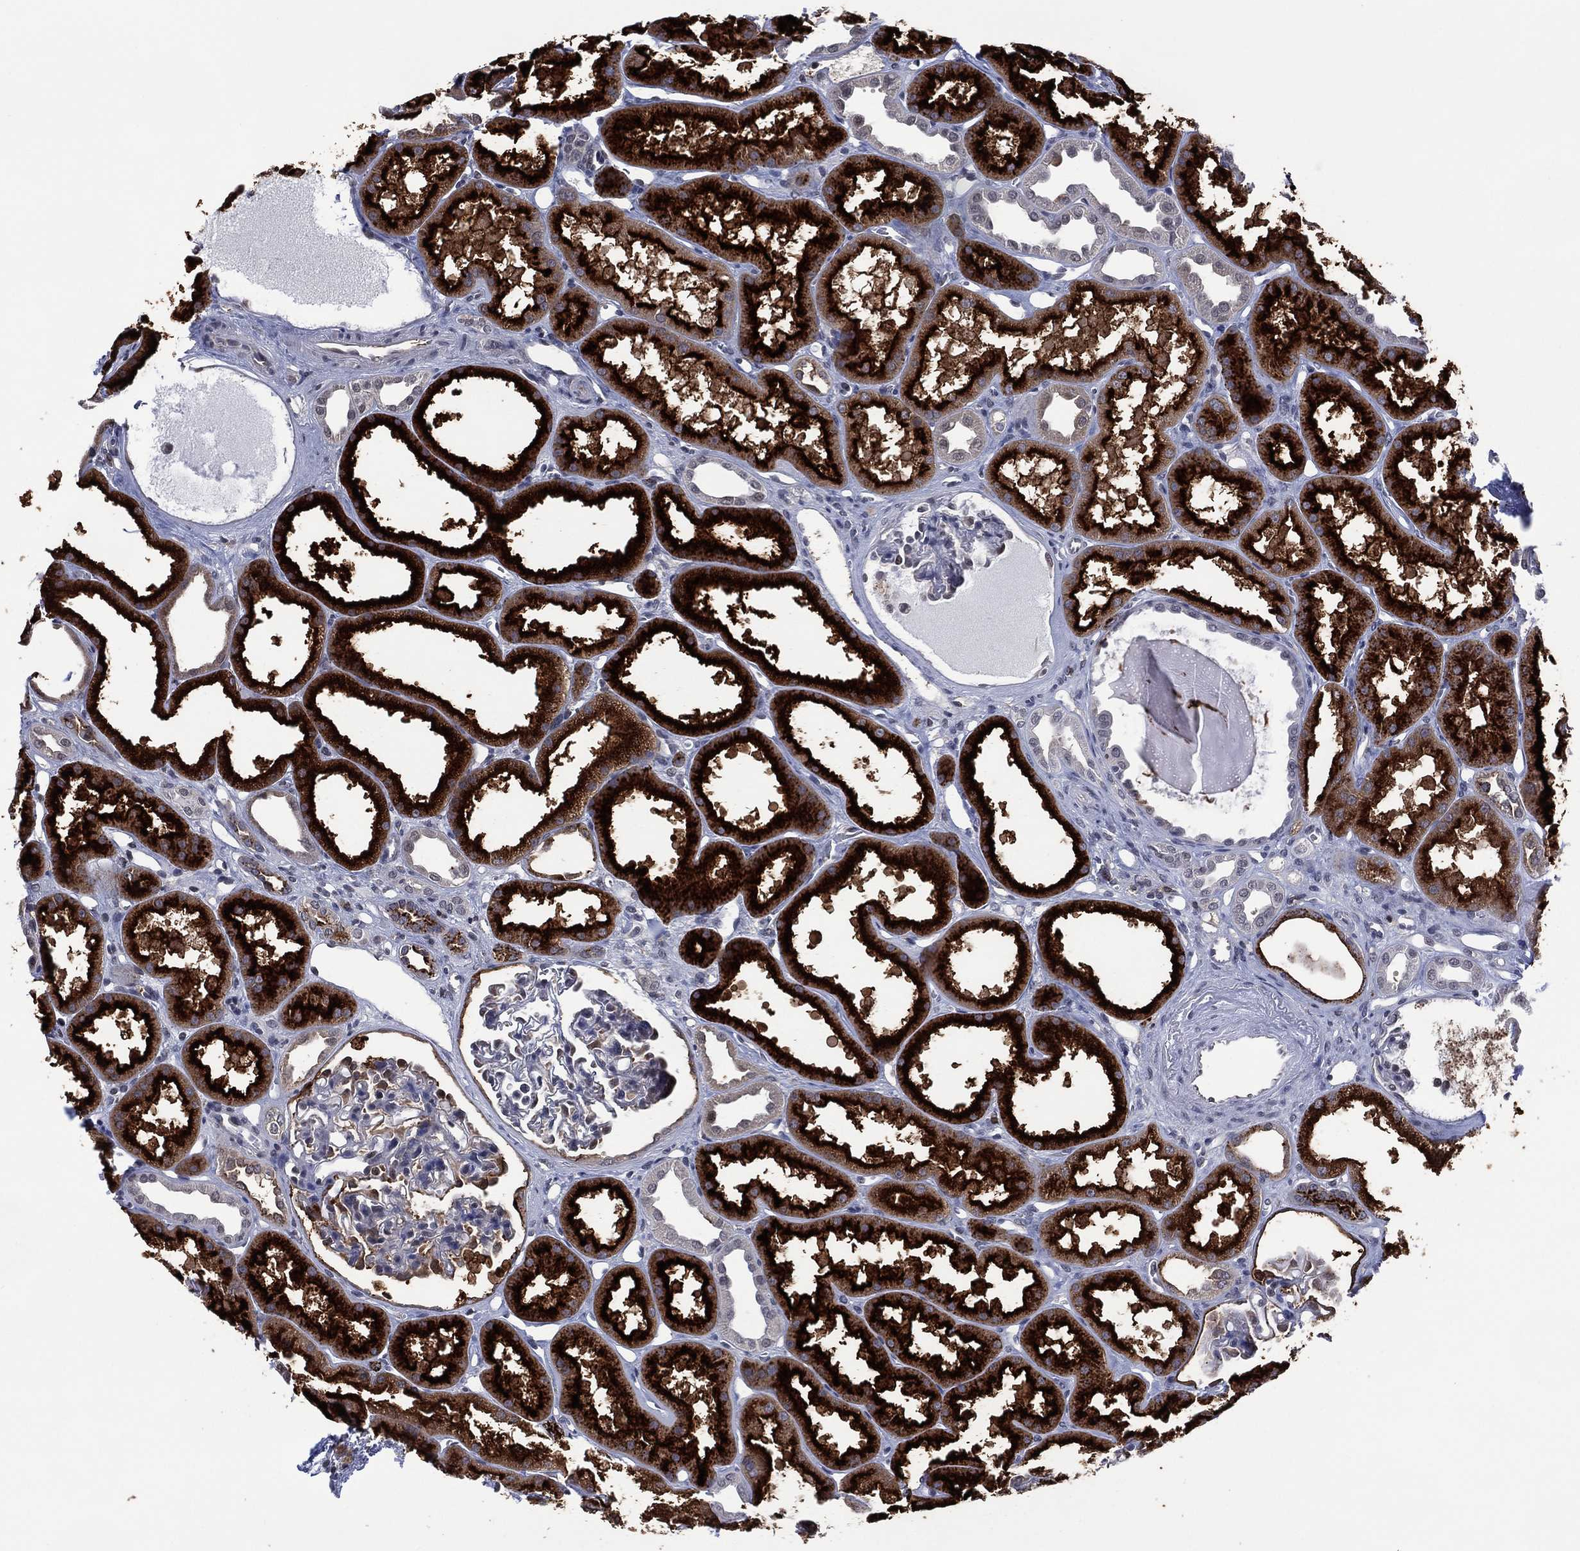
{"staining": {"intensity": "strong", "quantity": "25%-75%", "location": "cytoplasmic/membranous"}, "tissue": "kidney", "cell_type": "Cells in glomeruli", "image_type": "normal", "snomed": [{"axis": "morphology", "description": "Normal tissue, NOS"}, {"axis": "topography", "description": "Kidney"}], "caption": "Immunohistochemistry (IHC) of unremarkable human kidney demonstrates high levels of strong cytoplasmic/membranous staining in approximately 25%-75% of cells in glomeruli.", "gene": "DPP4", "patient": {"sex": "male", "age": 61}}